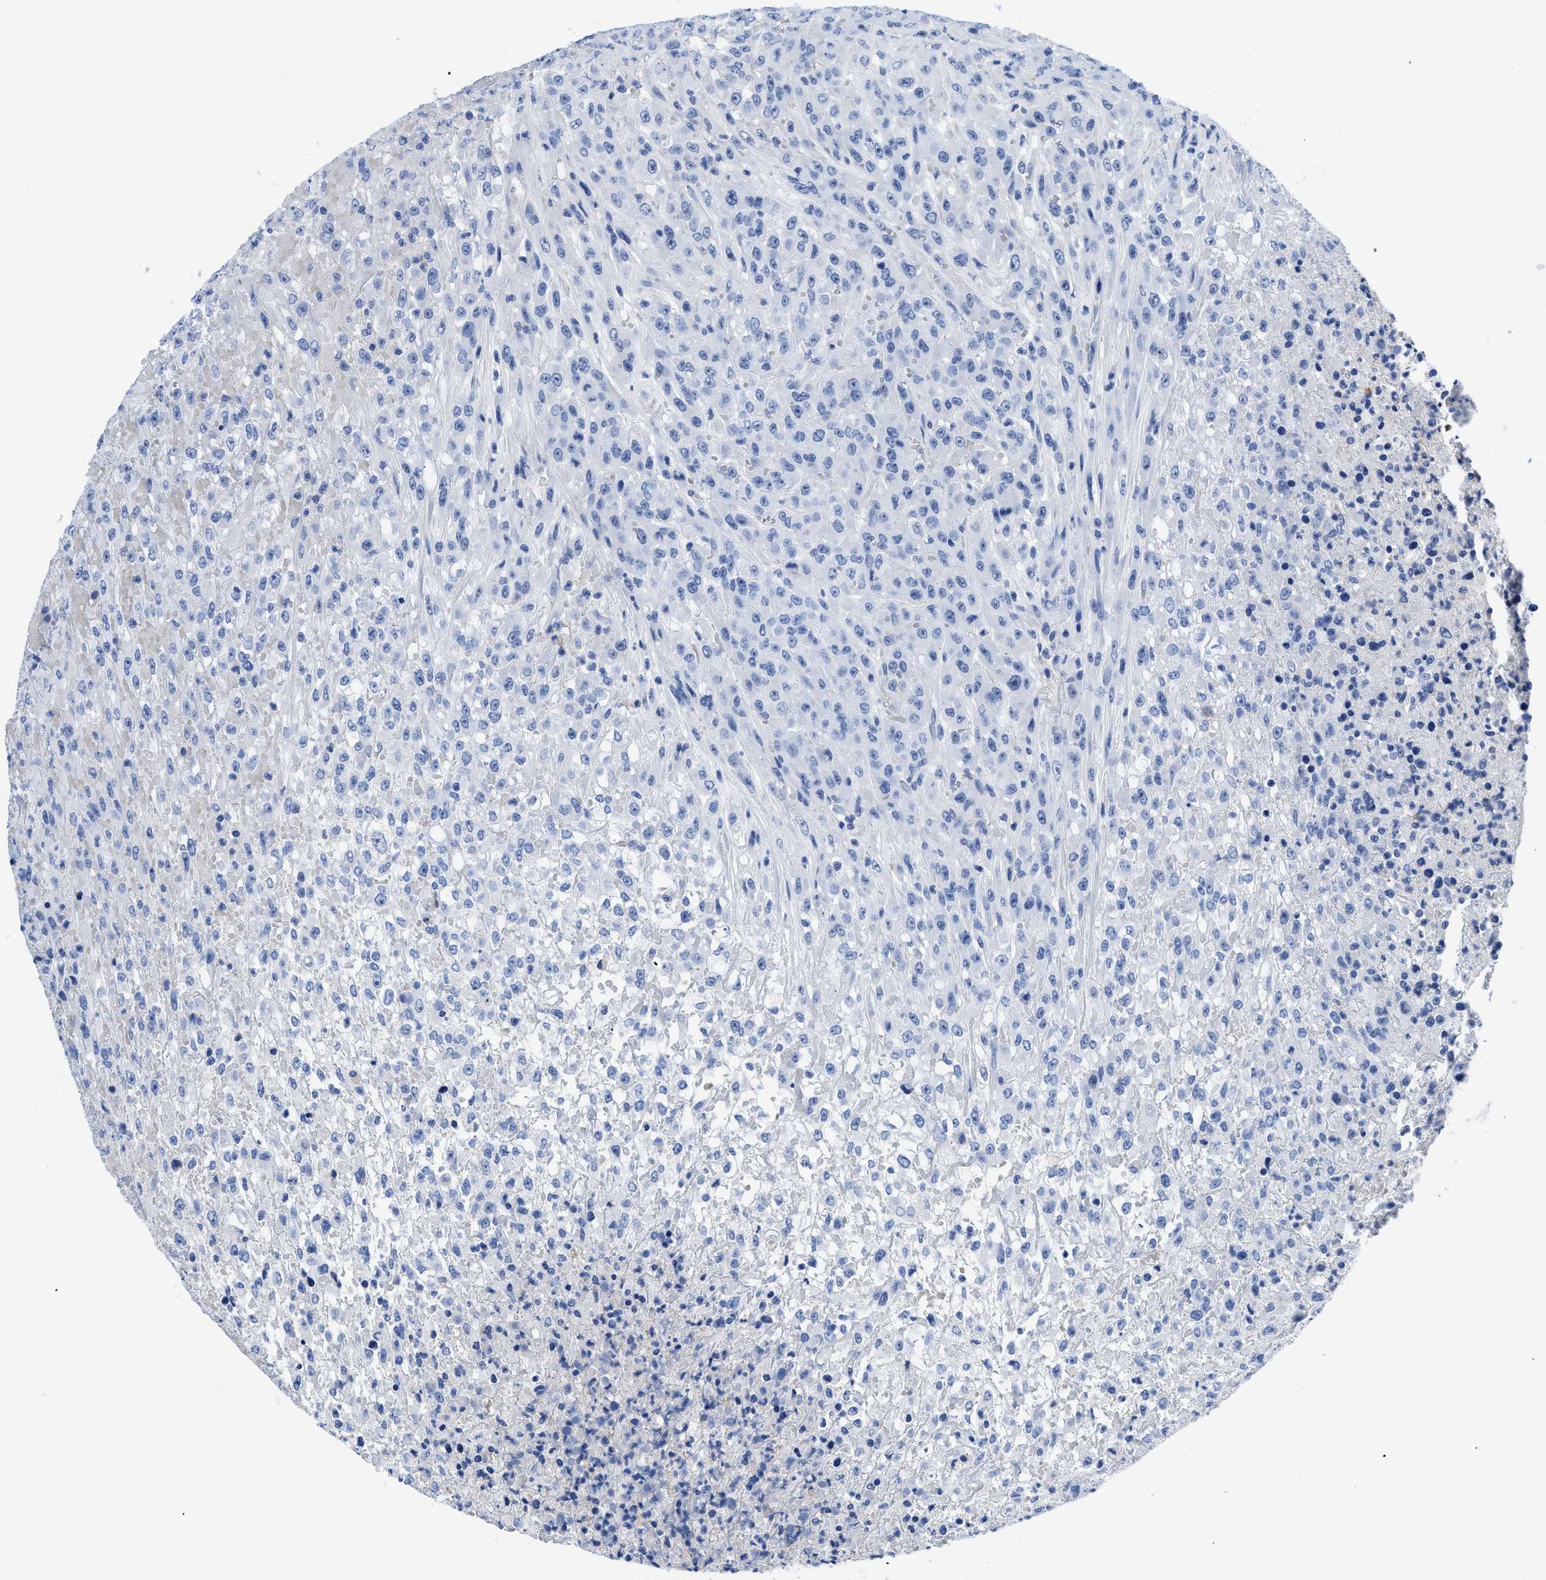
{"staining": {"intensity": "negative", "quantity": "none", "location": "none"}, "tissue": "urothelial cancer", "cell_type": "Tumor cells", "image_type": "cancer", "snomed": [{"axis": "morphology", "description": "Urothelial carcinoma, High grade"}, {"axis": "topography", "description": "Urinary bladder"}], "caption": "Image shows no protein positivity in tumor cells of high-grade urothelial carcinoma tissue.", "gene": "TMEM68", "patient": {"sex": "male", "age": 46}}